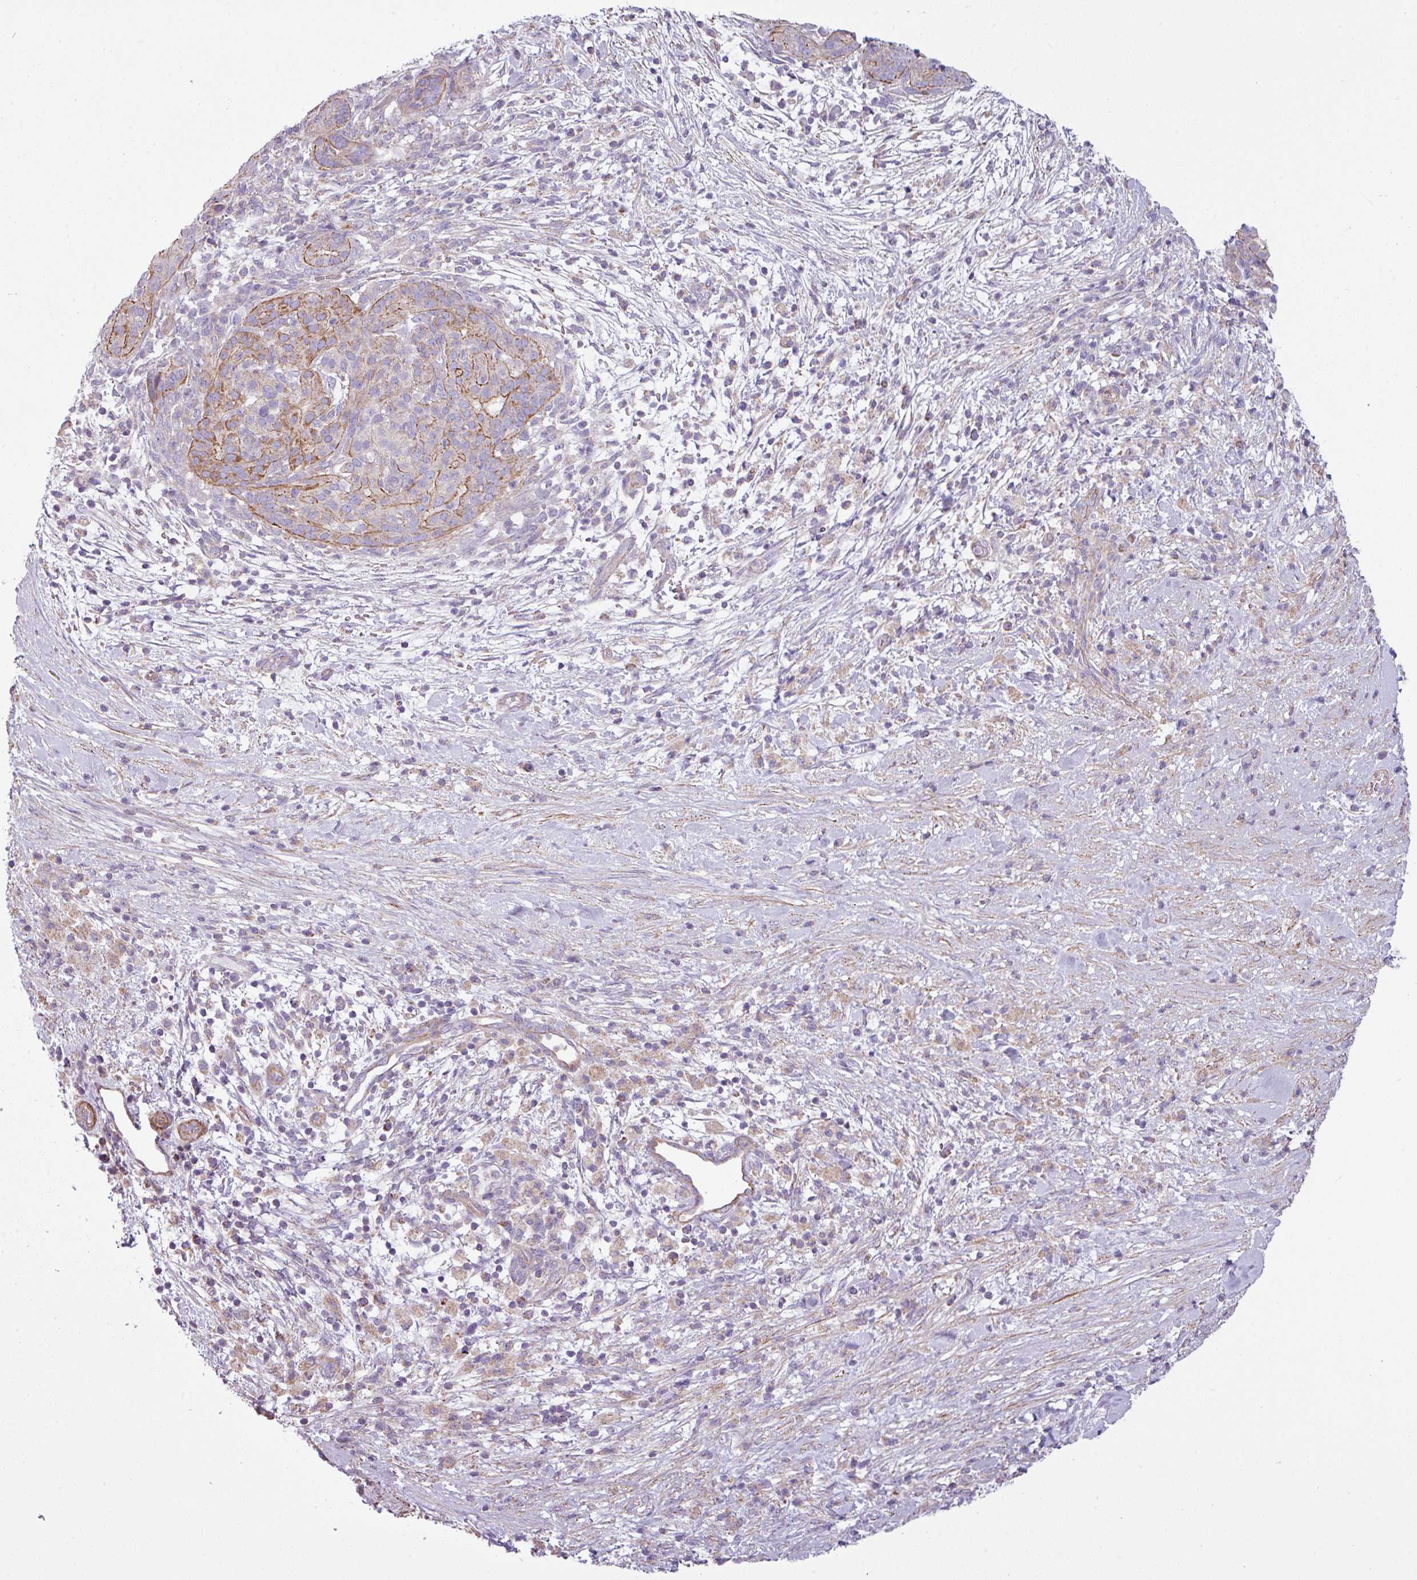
{"staining": {"intensity": "moderate", "quantity": "<25%", "location": "cytoplasmic/membranous"}, "tissue": "pancreatic cancer", "cell_type": "Tumor cells", "image_type": "cancer", "snomed": [{"axis": "morphology", "description": "Adenocarcinoma, NOS"}, {"axis": "topography", "description": "Pancreas"}], "caption": "Protein positivity by IHC demonstrates moderate cytoplasmic/membranous expression in approximately <25% of tumor cells in pancreatic cancer (adenocarcinoma).", "gene": "BTN2A2", "patient": {"sex": "male", "age": 44}}